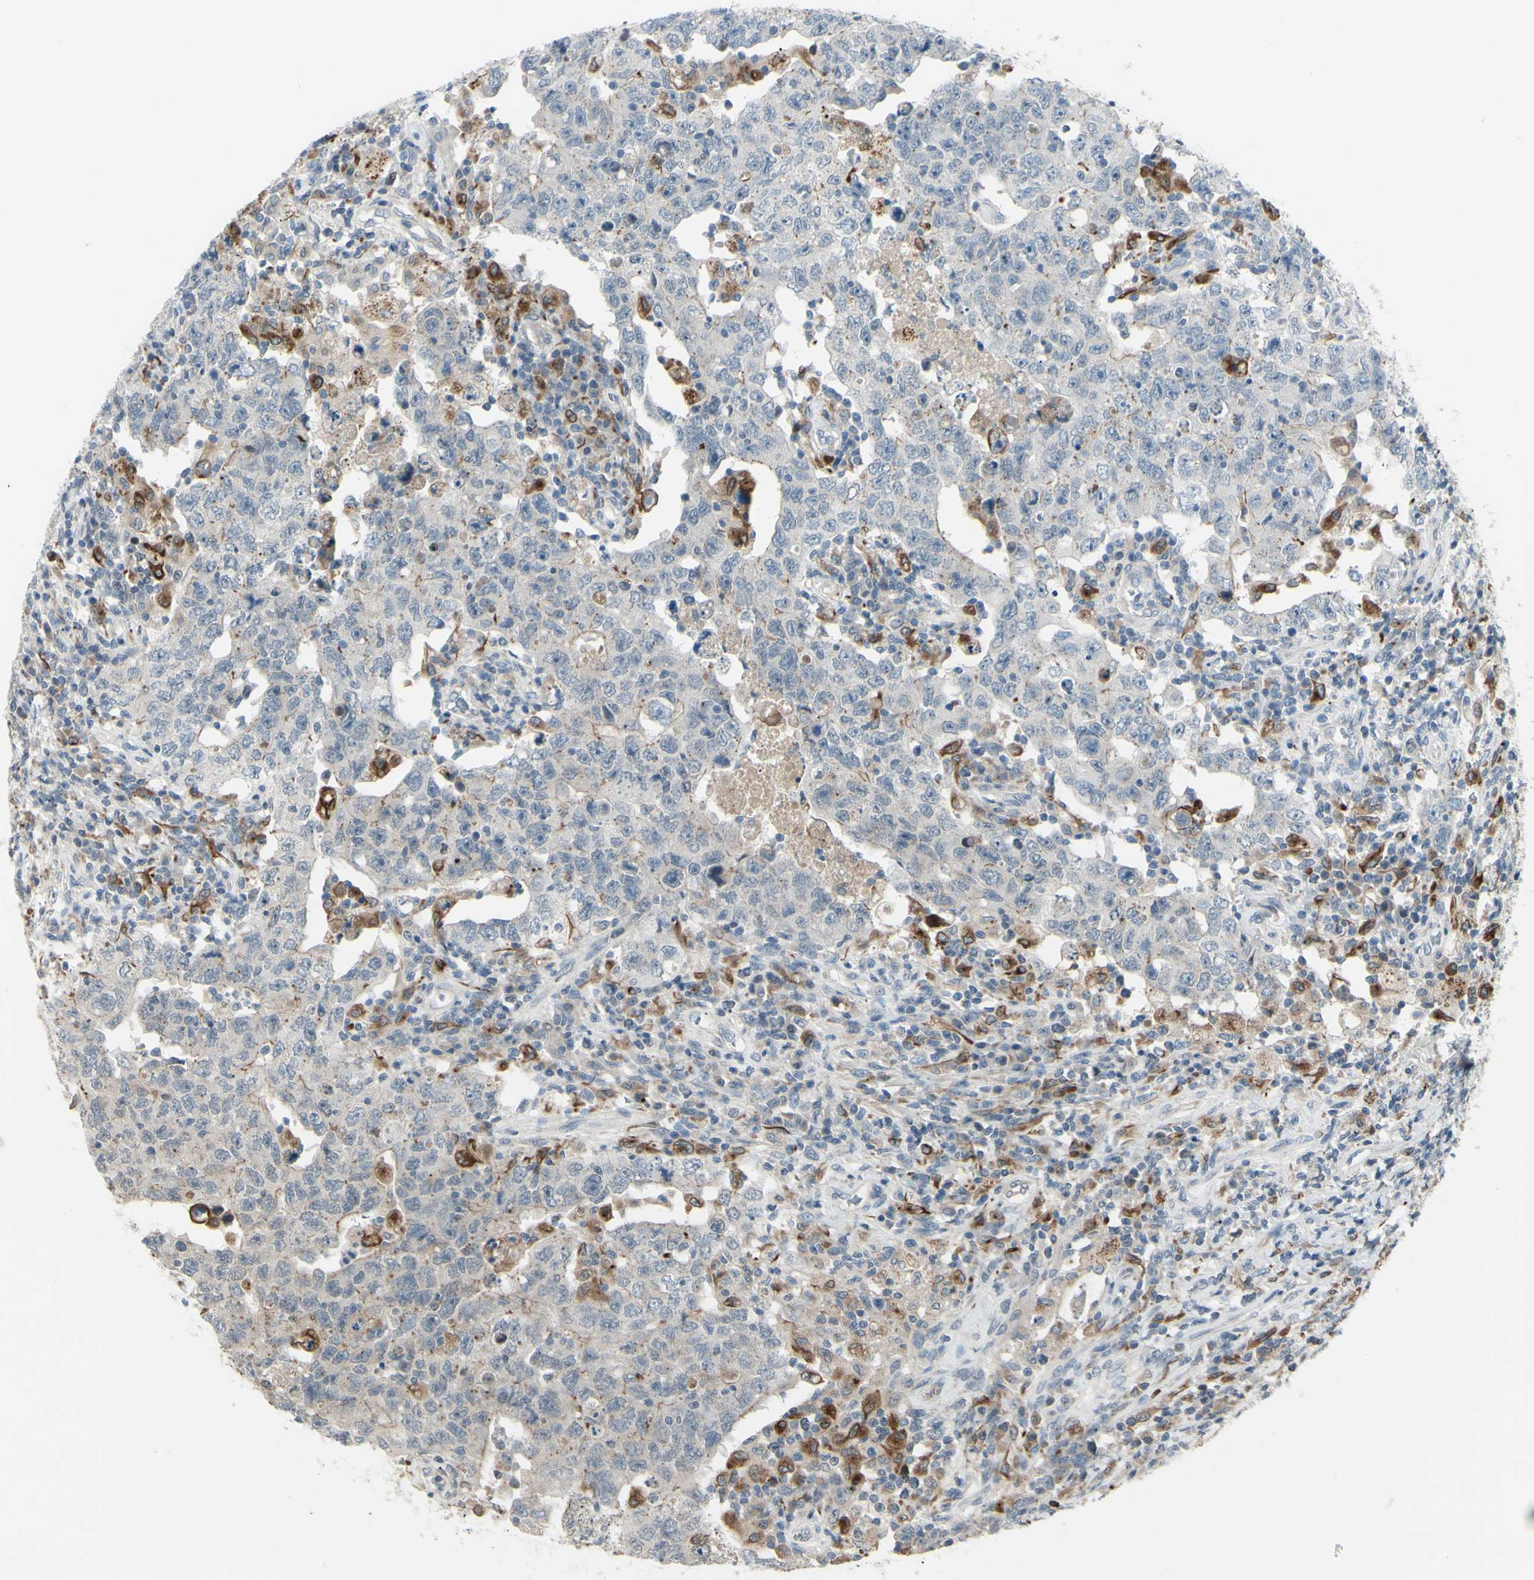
{"staining": {"intensity": "negative", "quantity": "none", "location": "none"}, "tissue": "testis cancer", "cell_type": "Tumor cells", "image_type": "cancer", "snomed": [{"axis": "morphology", "description": "Carcinoma, Embryonal, NOS"}, {"axis": "topography", "description": "Testis"}], "caption": "IHC of testis cancer (embryonal carcinoma) reveals no expression in tumor cells.", "gene": "FGFR2", "patient": {"sex": "male", "age": 26}}